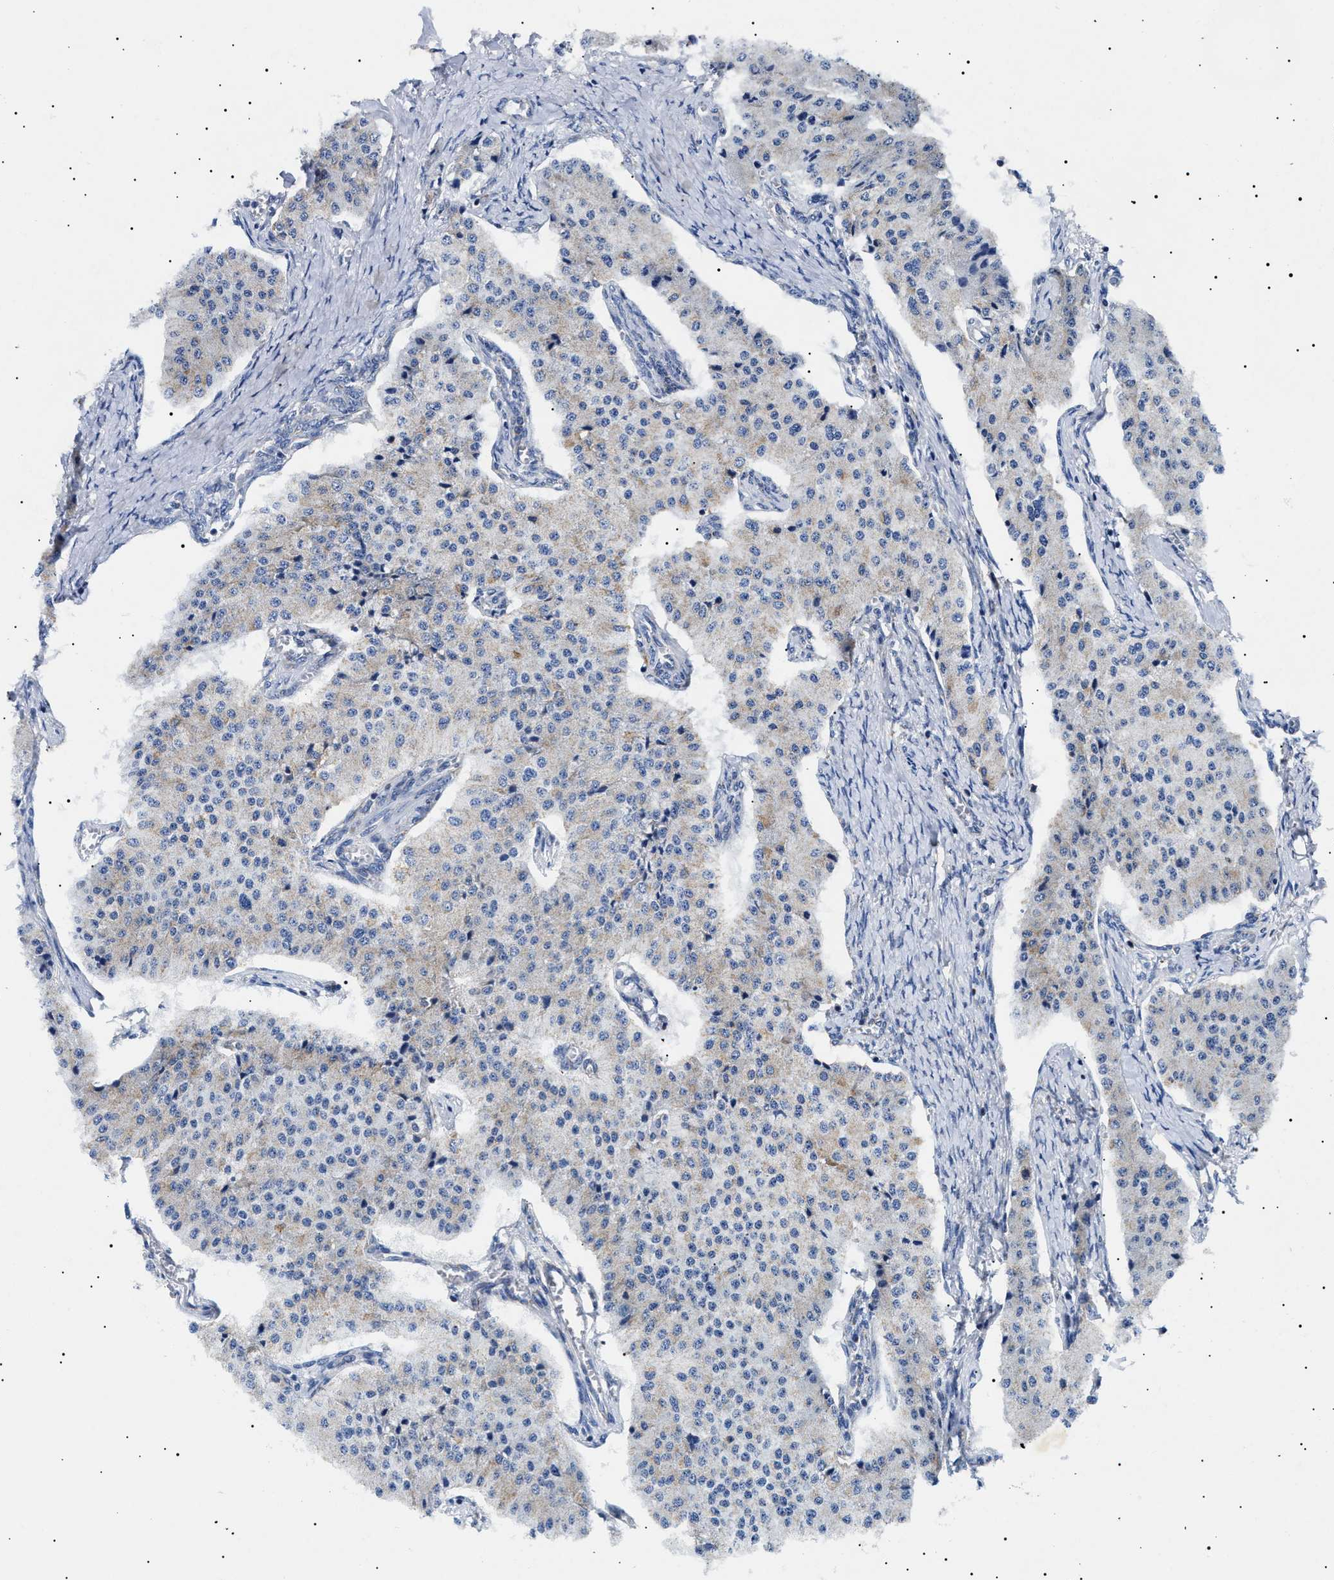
{"staining": {"intensity": "negative", "quantity": "none", "location": "none"}, "tissue": "carcinoid", "cell_type": "Tumor cells", "image_type": "cancer", "snomed": [{"axis": "morphology", "description": "Carcinoid, malignant, NOS"}, {"axis": "topography", "description": "Colon"}], "caption": "The histopathology image displays no staining of tumor cells in carcinoid.", "gene": "CHRDL2", "patient": {"sex": "female", "age": 52}}